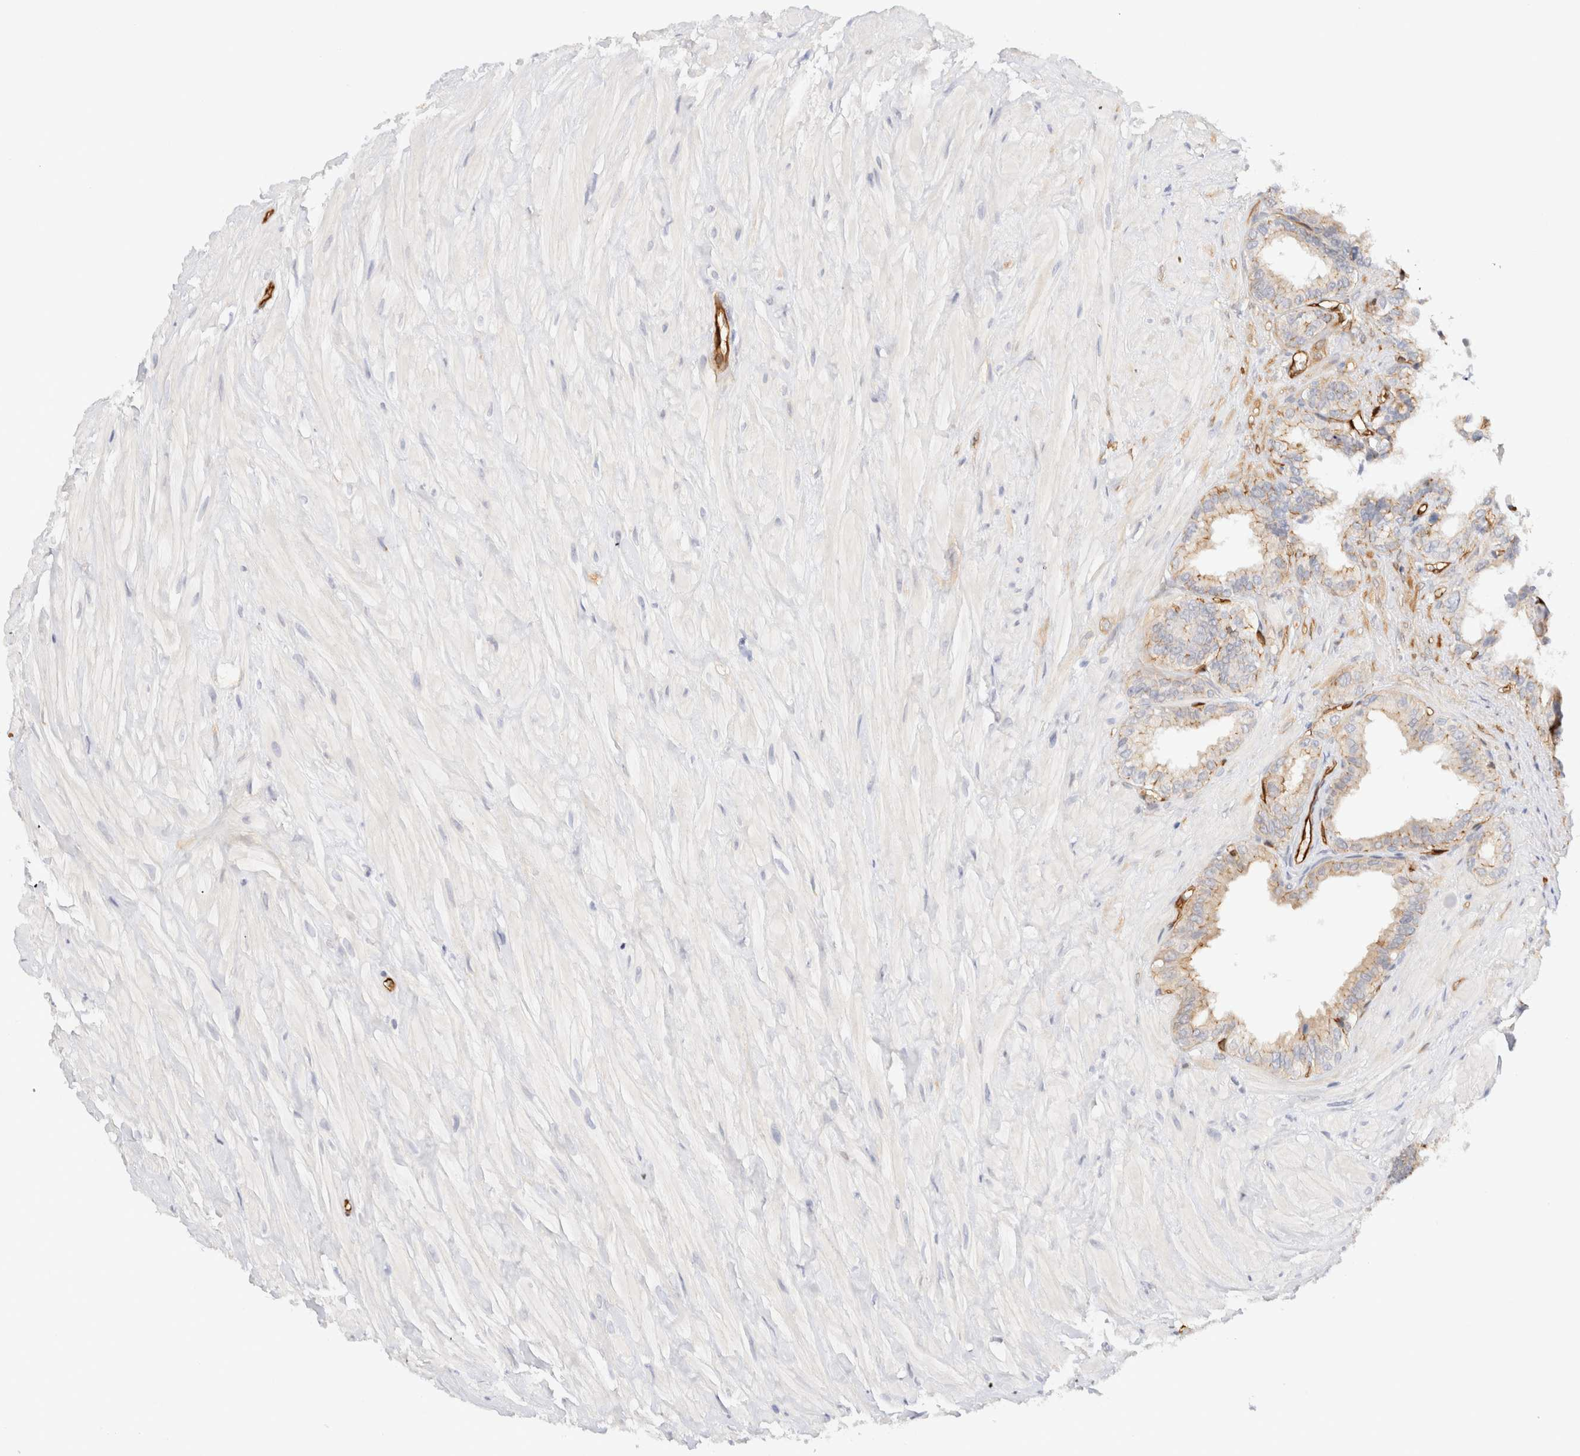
{"staining": {"intensity": "moderate", "quantity": "25%-75%", "location": "cytoplasmic/membranous"}, "tissue": "seminal vesicle", "cell_type": "Glandular cells", "image_type": "normal", "snomed": [{"axis": "morphology", "description": "Normal tissue, NOS"}, {"axis": "topography", "description": "Seminal veicle"}], "caption": "Moderate cytoplasmic/membranous staining for a protein is seen in approximately 25%-75% of glandular cells of normal seminal vesicle using IHC.", "gene": "LMCD1", "patient": {"sex": "male", "age": 64}}